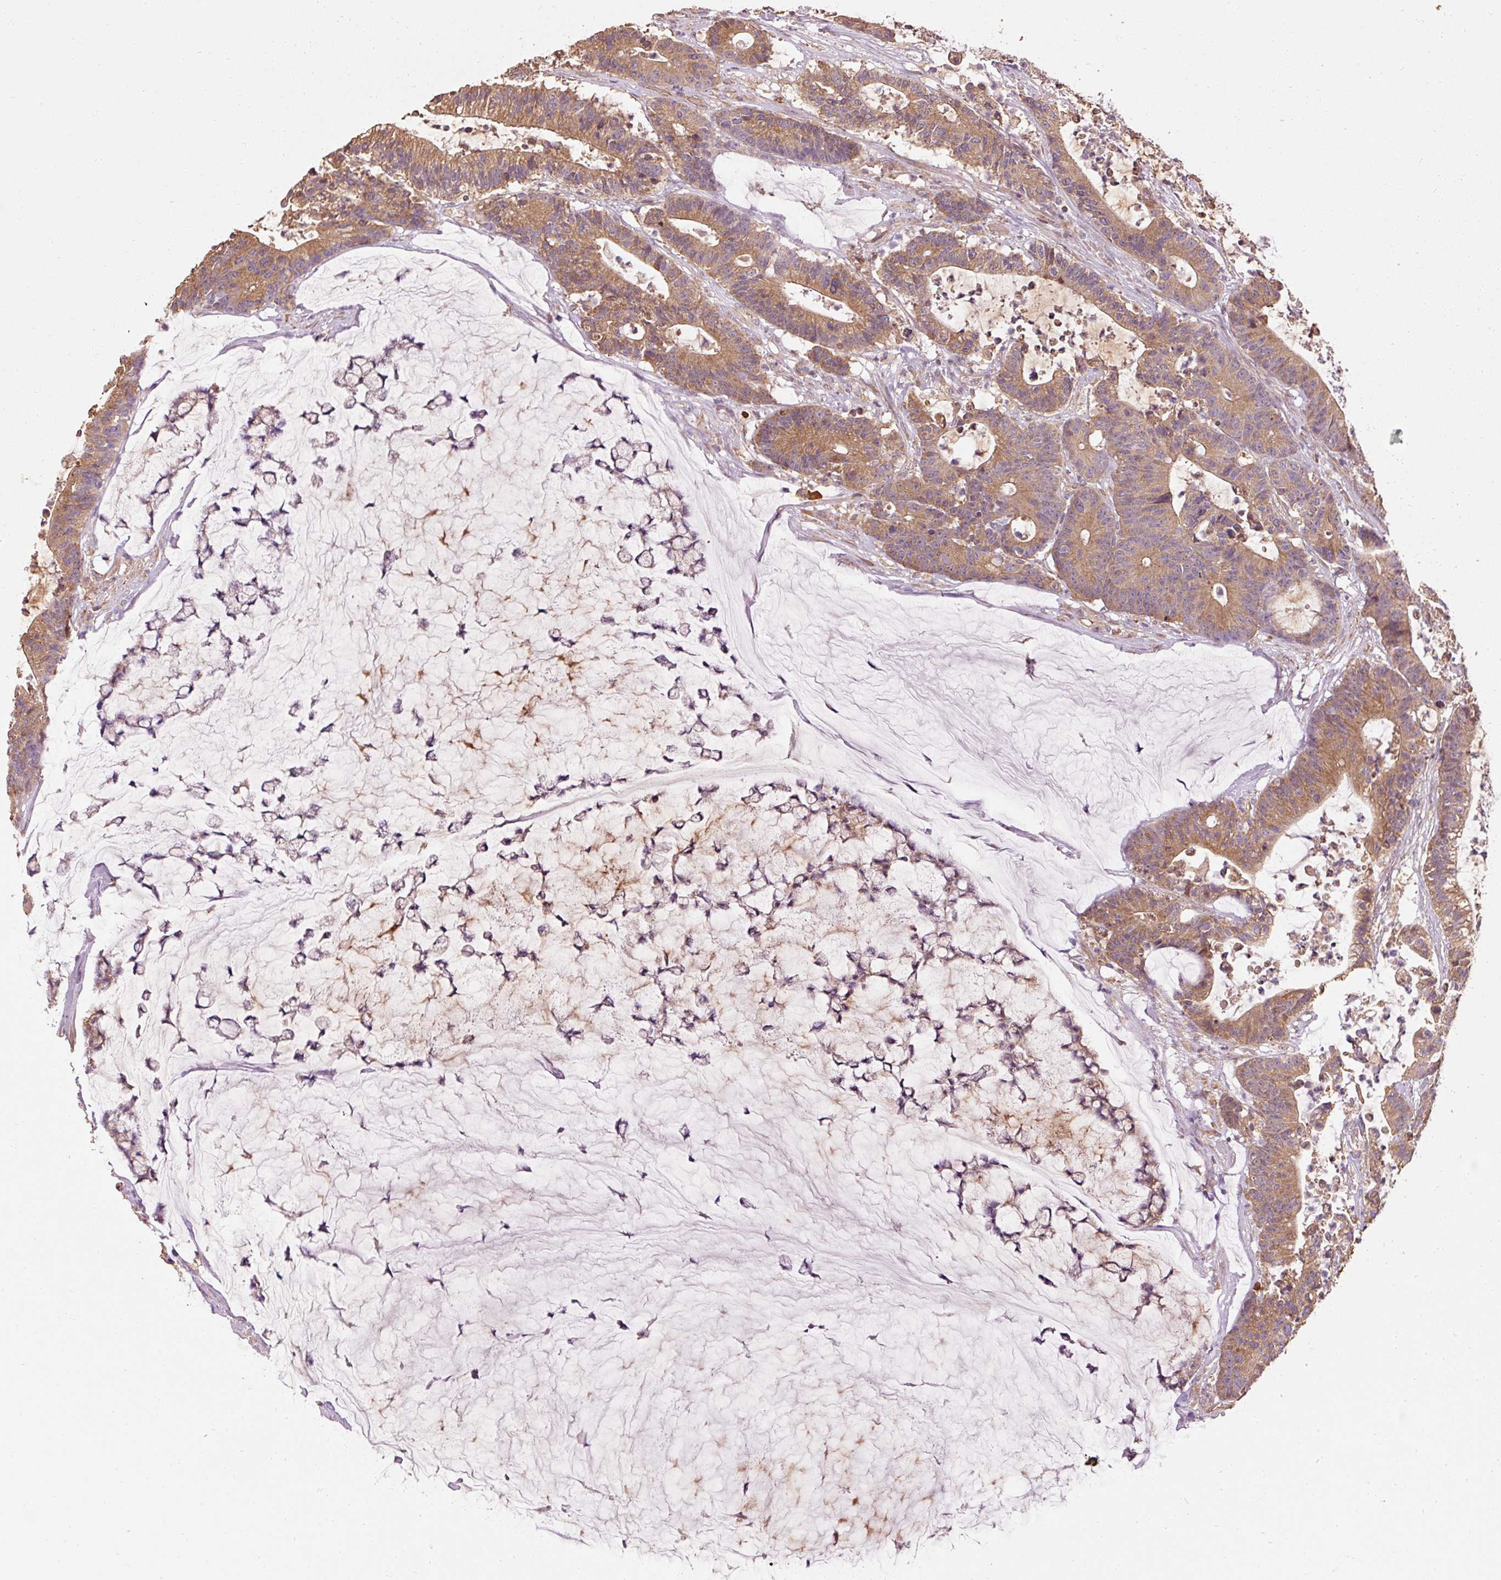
{"staining": {"intensity": "moderate", "quantity": ">75%", "location": "cytoplasmic/membranous"}, "tissue": "colorectal cancer", "cell_type": "Tumor cells", "image_type": "cancer", "snomed": [{"axis": "morphology", "description": "Adenocarcinoma, NOS"}, {"axis": "topography", "description": "Colon"}], "caption": "Protein staining of colorectal adenocarcinoma tissue shows moderate cytoplasmic/membranous staining in about >75% of tumor cells. (DAB (3,3'-diaminobenzidine) IHC with brightfield microscopy, high magnification).", "gene": "EFHC1", "patient": {"sex": "female", "age": 84}}